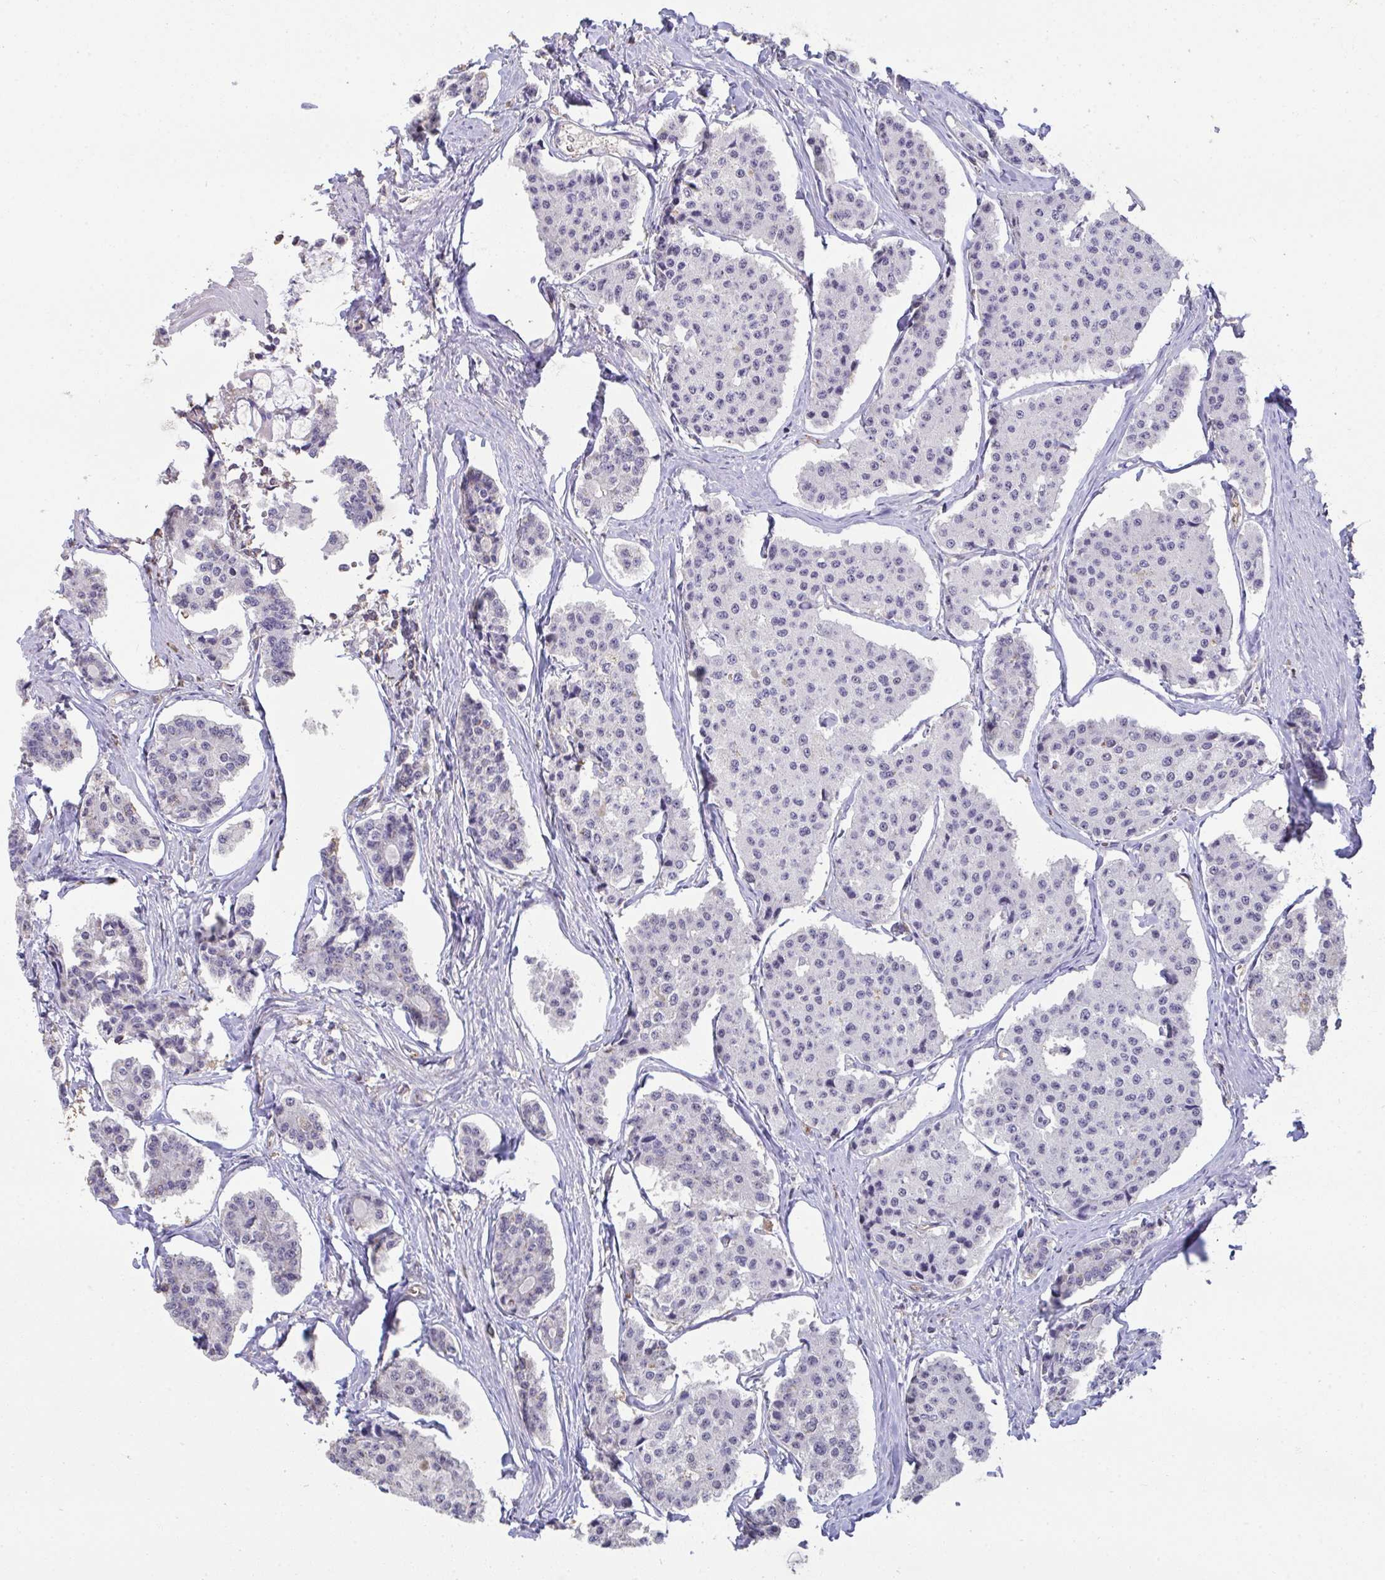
{"staining": {"intensity": "negative", "quantity": "none", "location": "none"}, "tissue": "carcinoid", "cell_type": "Tumor cells", "image_type": "cancer", "snomed": [{"axis": "morphology", "description": "Carcinoid, malignant, NOS"}, {"axis": "topography", "description": "Small intestine"}], "caption": "This is an IHC histopathology image of carcinoid. There is no positivity in tumor cells.", "gene": "SENP3", "patient": {"sex": "female", "age": 65}}